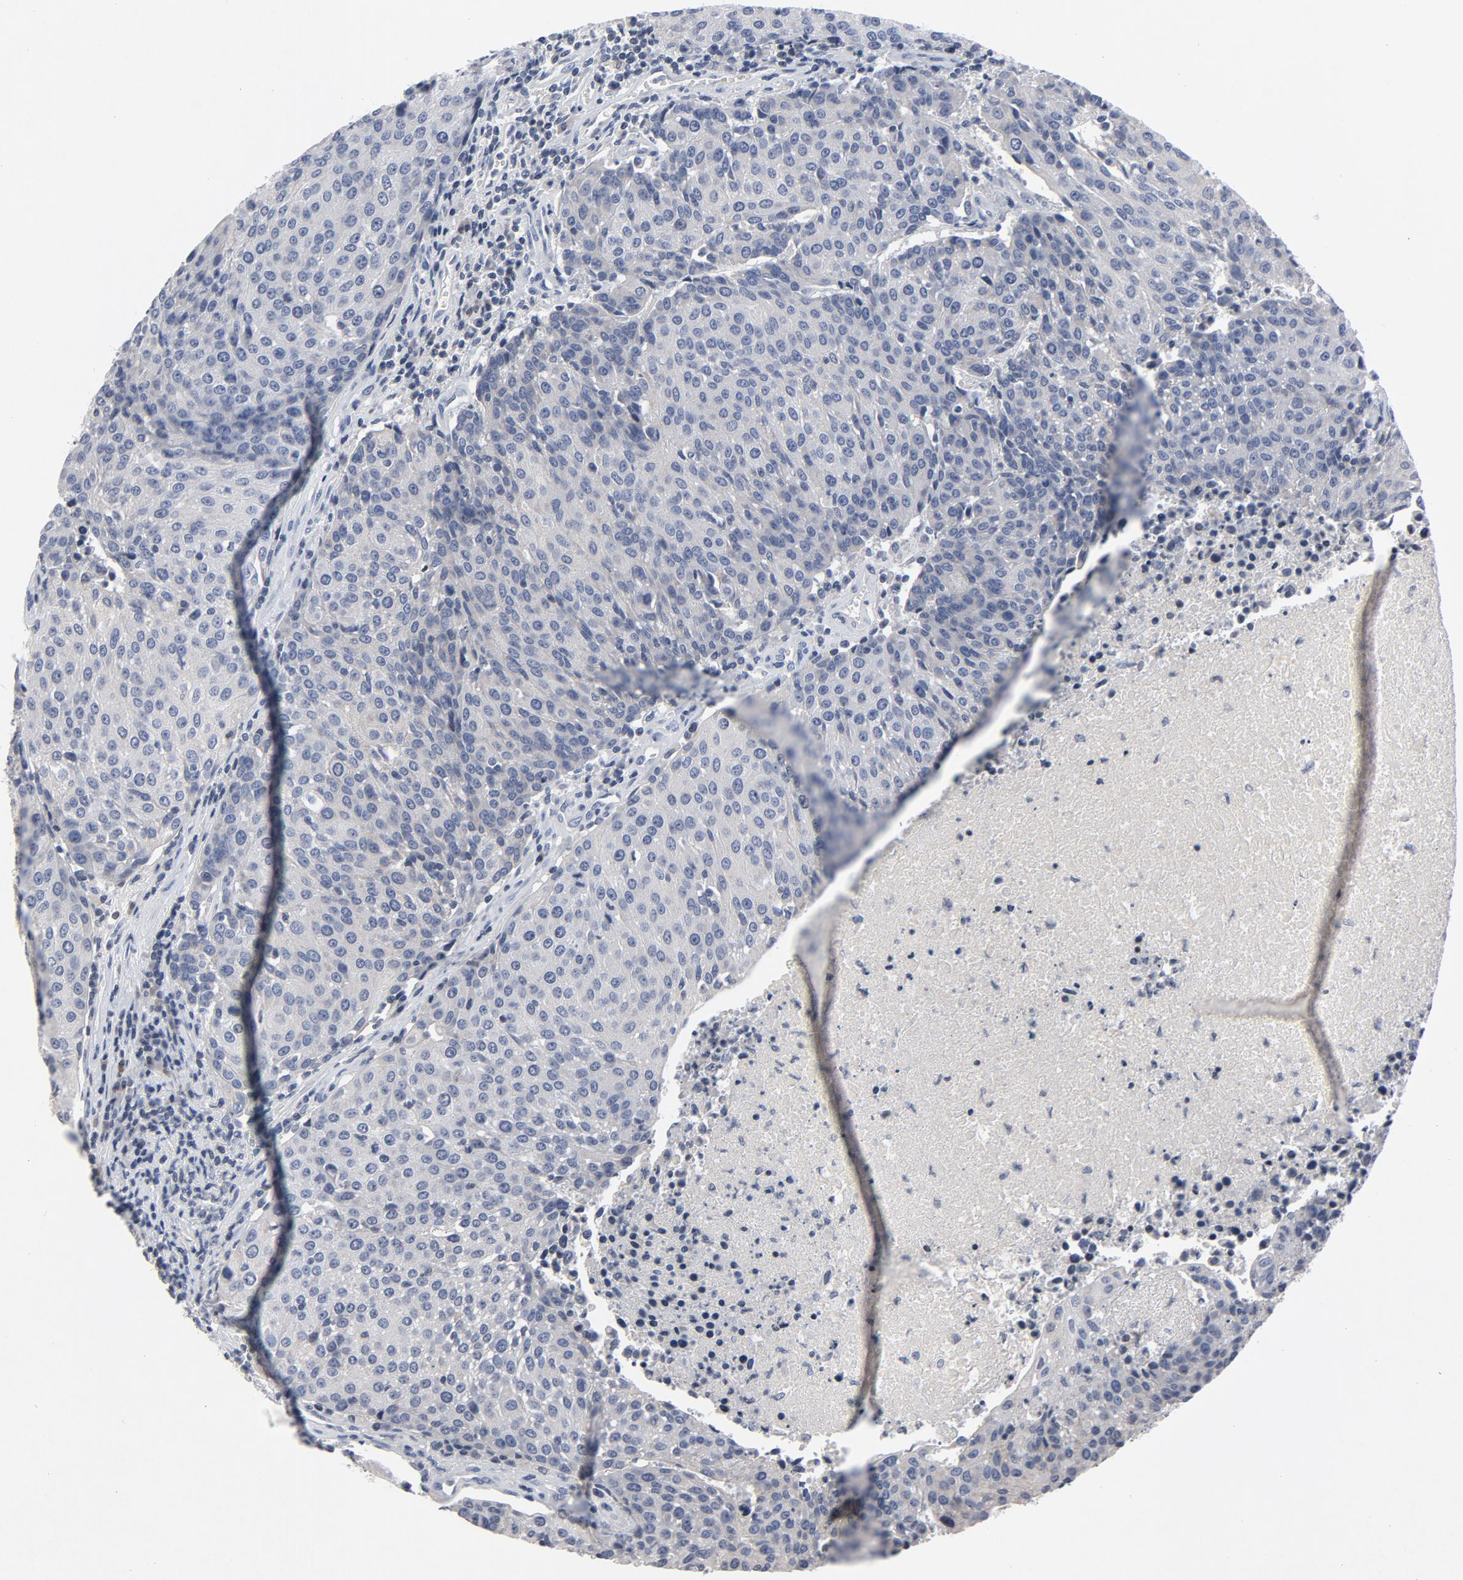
{"staining": {"intensity": "negative", "quantity": "none", "location": "none"}, "tissue": "urothelial cancer", "cell_type": "Tumor cells", "image_type": "cancer", "snomed": [{"axis": "morphology", "description": "Urothelial carcinoma, High grade"}, {"axis": "topography", "description": "Urinary bladder"}], "caption": "Immunohistochemistry (IHC) of human urothelial cancer exhibits no staining in tumor cells.", "gene": "TCL1A", "patient": {"sex": "female", "age": 85}}